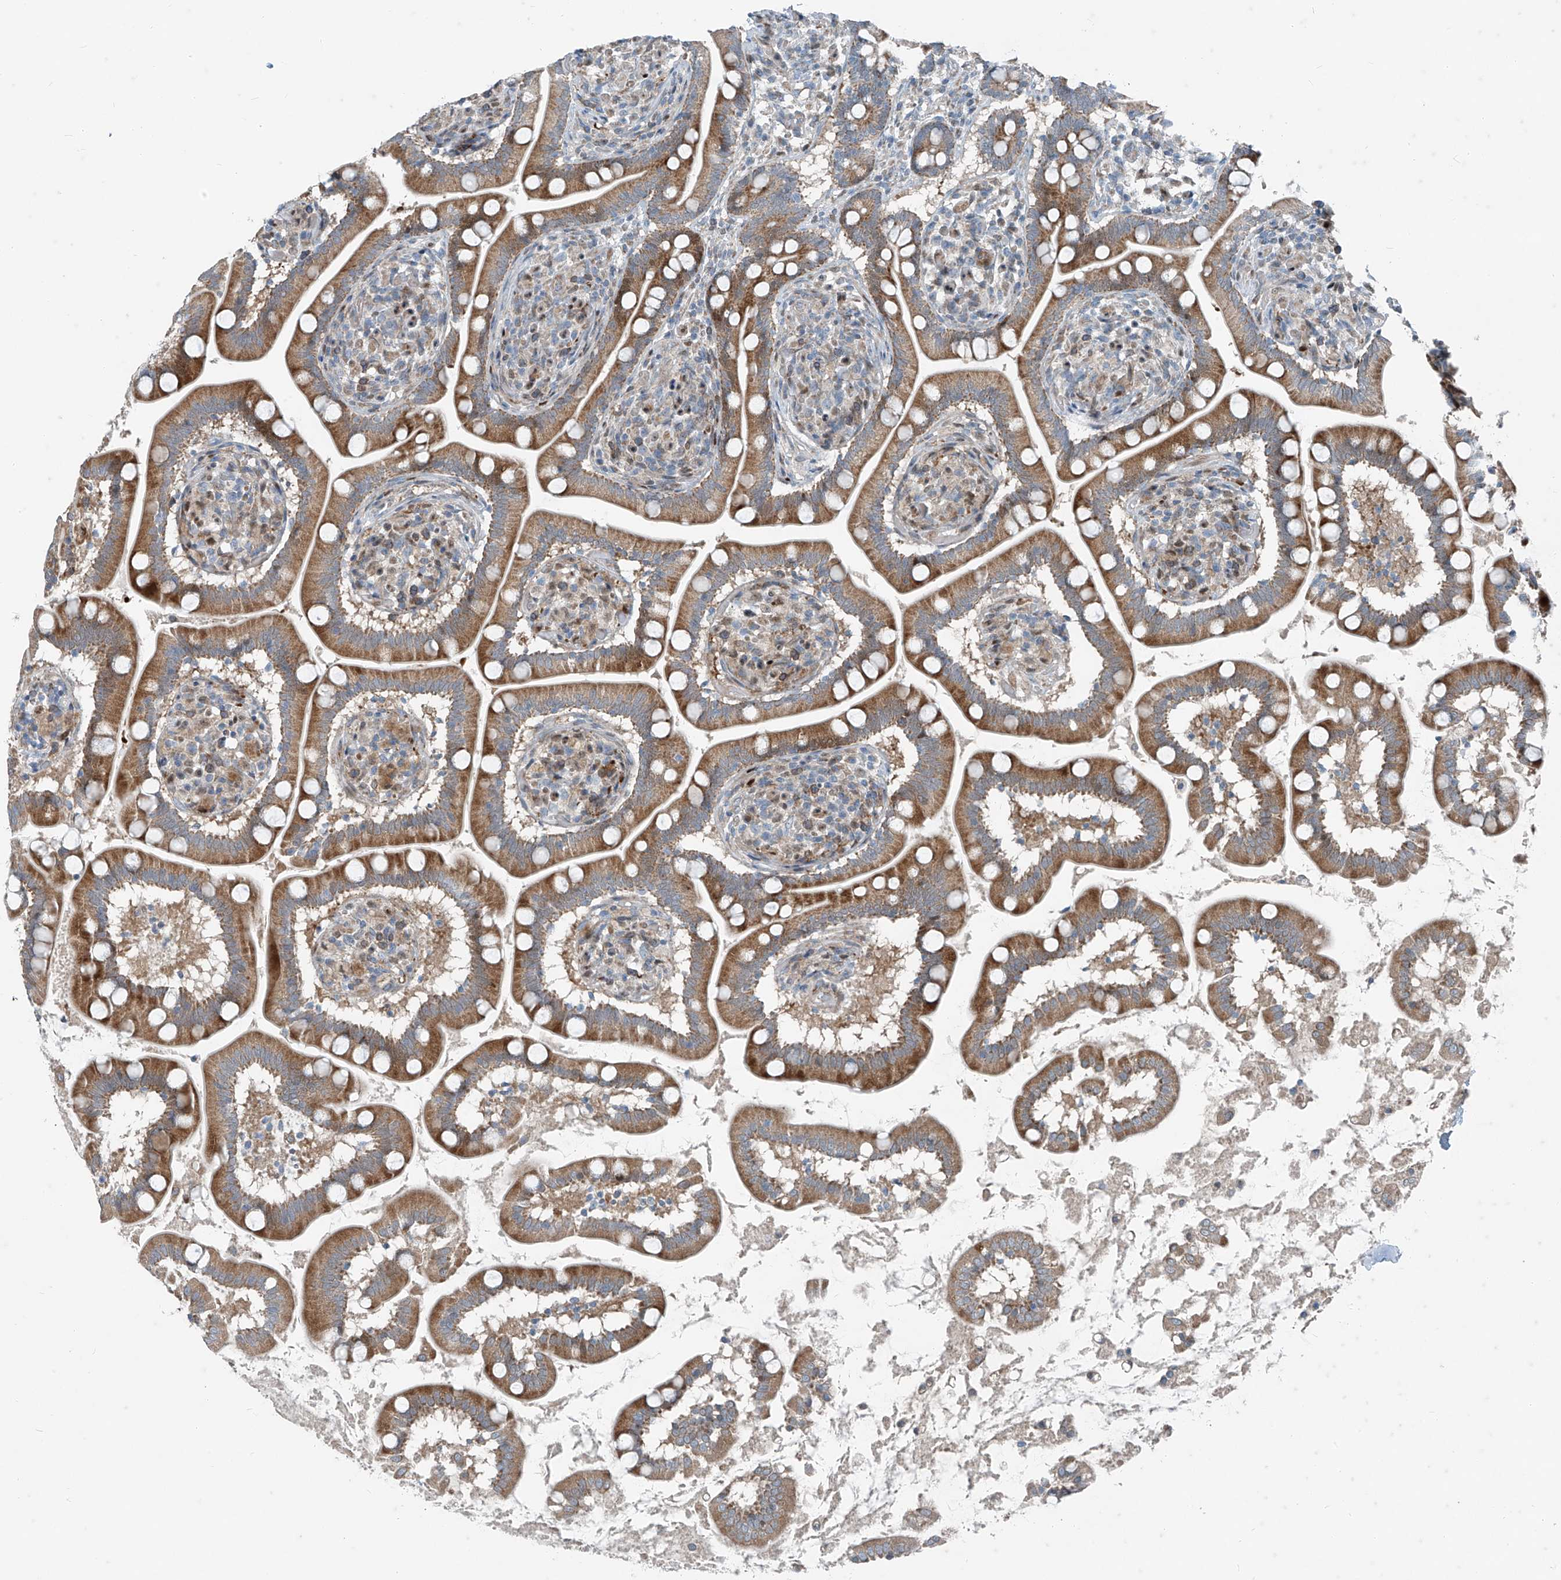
{"staining": {"intensity": "moderate", "quantity": ">75%", "location": "cytoplasmic/membranous"}, "tissue": "small intestine", "cell_type": "Glandular cells", "image_type": "normal", "snomed": [{"axis": "morphology", "description": "Normal tissue, NOS"}, {"axis": "topography", "description": "Small intestine"}], "caption": "A medium amount of moderate cytoplasmic/membranous expression is identified in about >75% of glandular cells in unremarkable small intestine. (DAB (3,3'-diaminobenzidine) IHC, brown staining for protein, blue staining for nuclei).", "gene": "PPCS", "patient": {"sex": "female", "age": 64}}